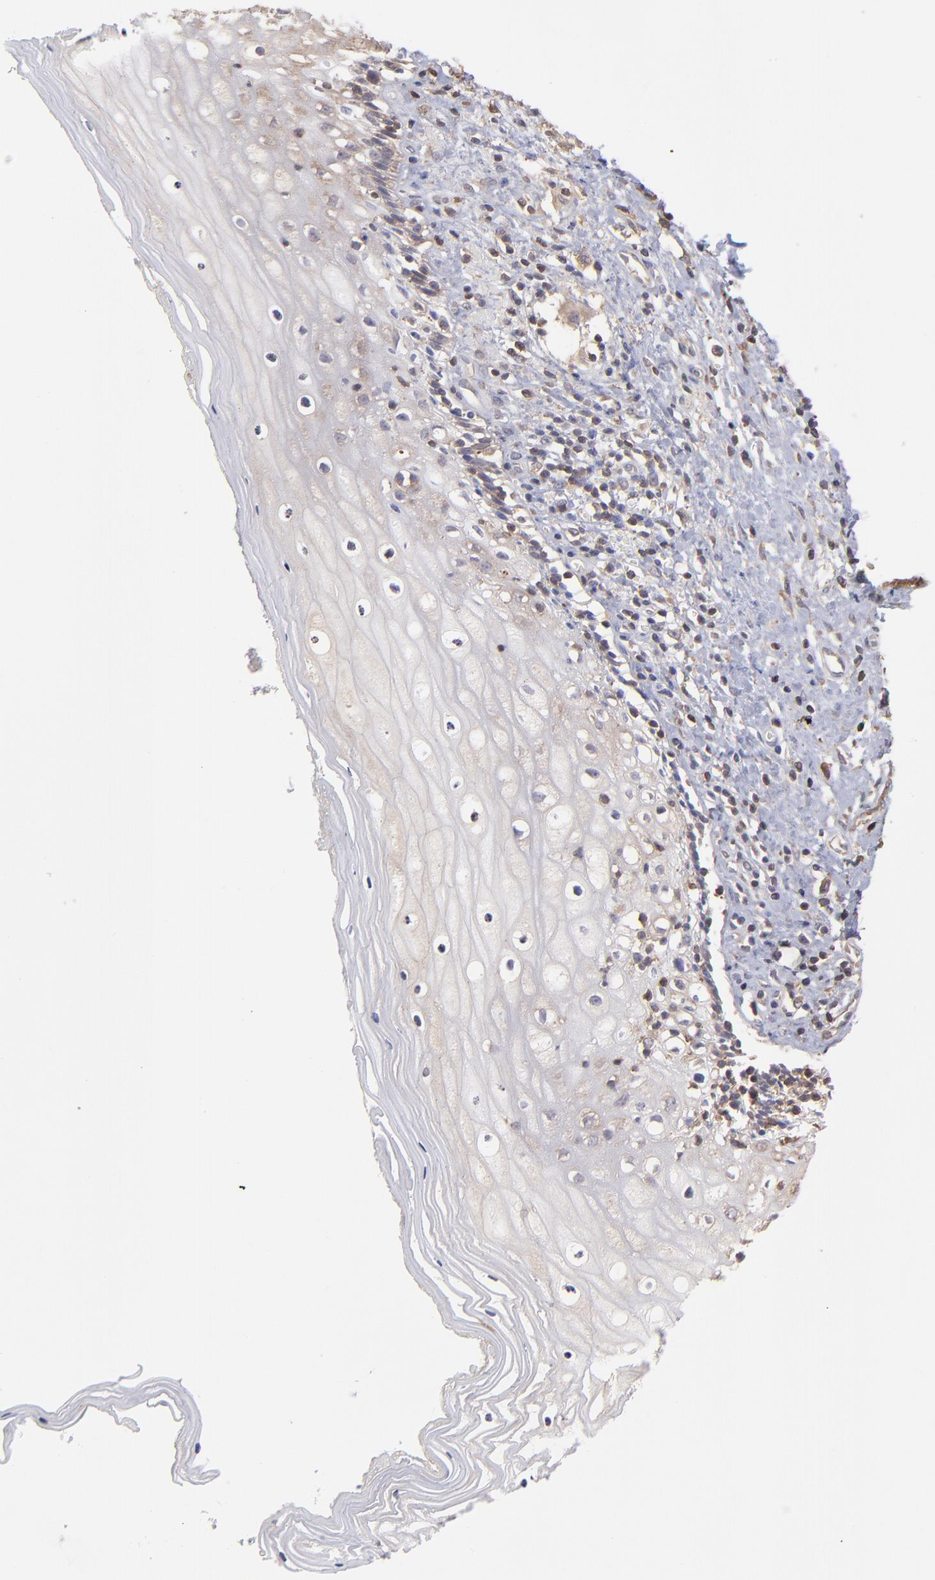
{"staining": {"intensity": "weak", "quantity": "25%-75%", "location": "cytoplasmic/membranous"}, "tissue": "vagina", "cell_type": "Squamous epithelial cells", "image_type": "normal", "snomed": [{"axis": "morphology", "description": "Normal tissue, NOS"}, {"axis": "topography", "description": "Vagina"}], "caption": "Weak cytoplasmic/membranous protein positivity is identified in about 25%-75% of squamous epithelial cells in vagina. (IHC, brightfield microscopy, high magnification).", "gene": "MAP2K2", "patient": {"sex": "female", "age": 46}}